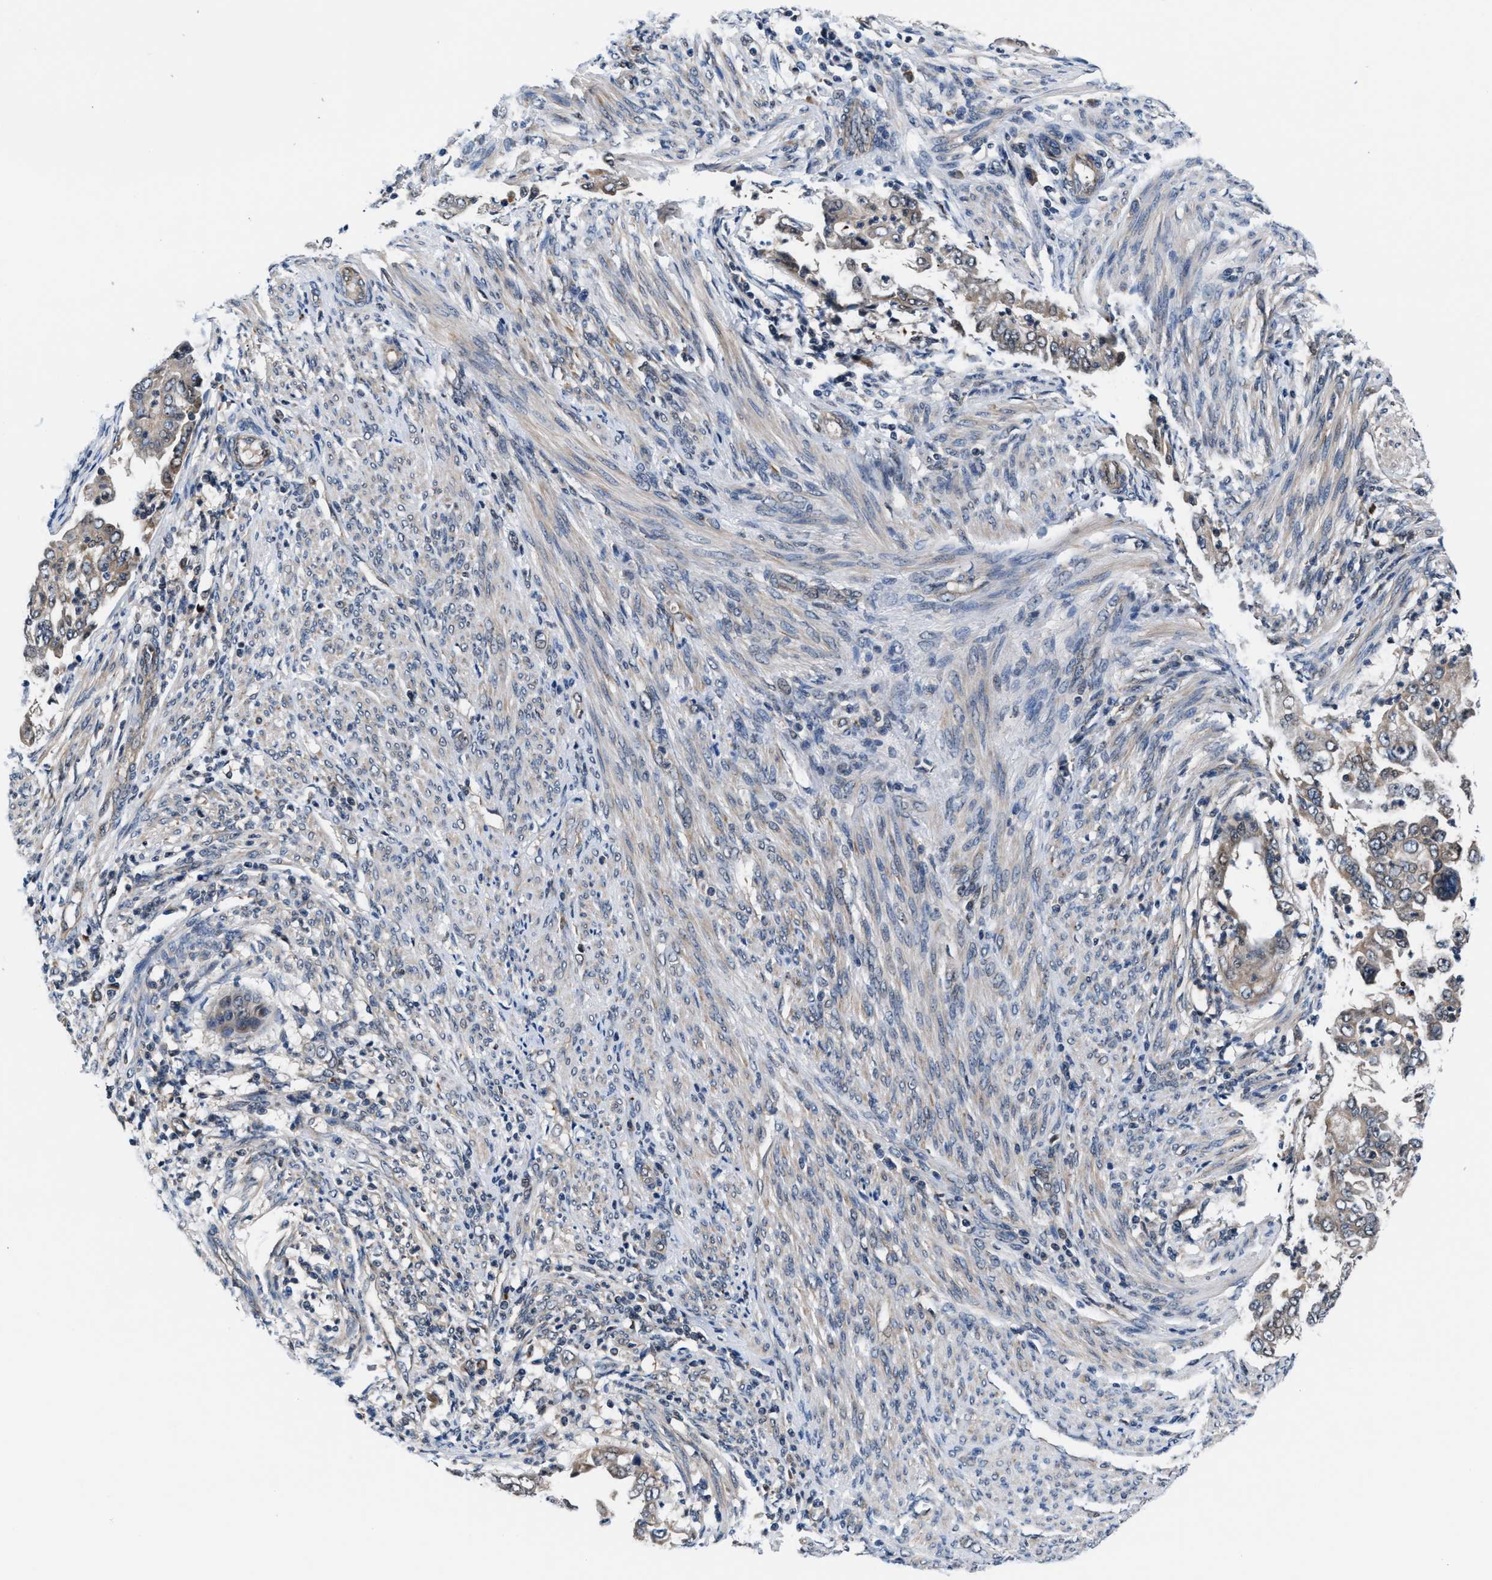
{"staining": {"intensity": "weak", "quantity": ">75%", "location": "cytoplasmic/membranous"}, "tissue": "endometrial cancer", "cell_type": "Tumor cells", "image_type": "cancer", "snomed": [{"axis": "morphology", "description": "Adenocarcinoma, NOS"}, {"axis": "topography", "description": "Endometrium"}], "caption": "Protein positivity by immunohistochemistry (IHC) reveals weak cytoplasmic/membranous positivity in approximately >75% of tumor cells in adenocarcinoma (endometrial).", "gene": "PRPSAP2", "patient": {"sex": "female", "age": 85}}